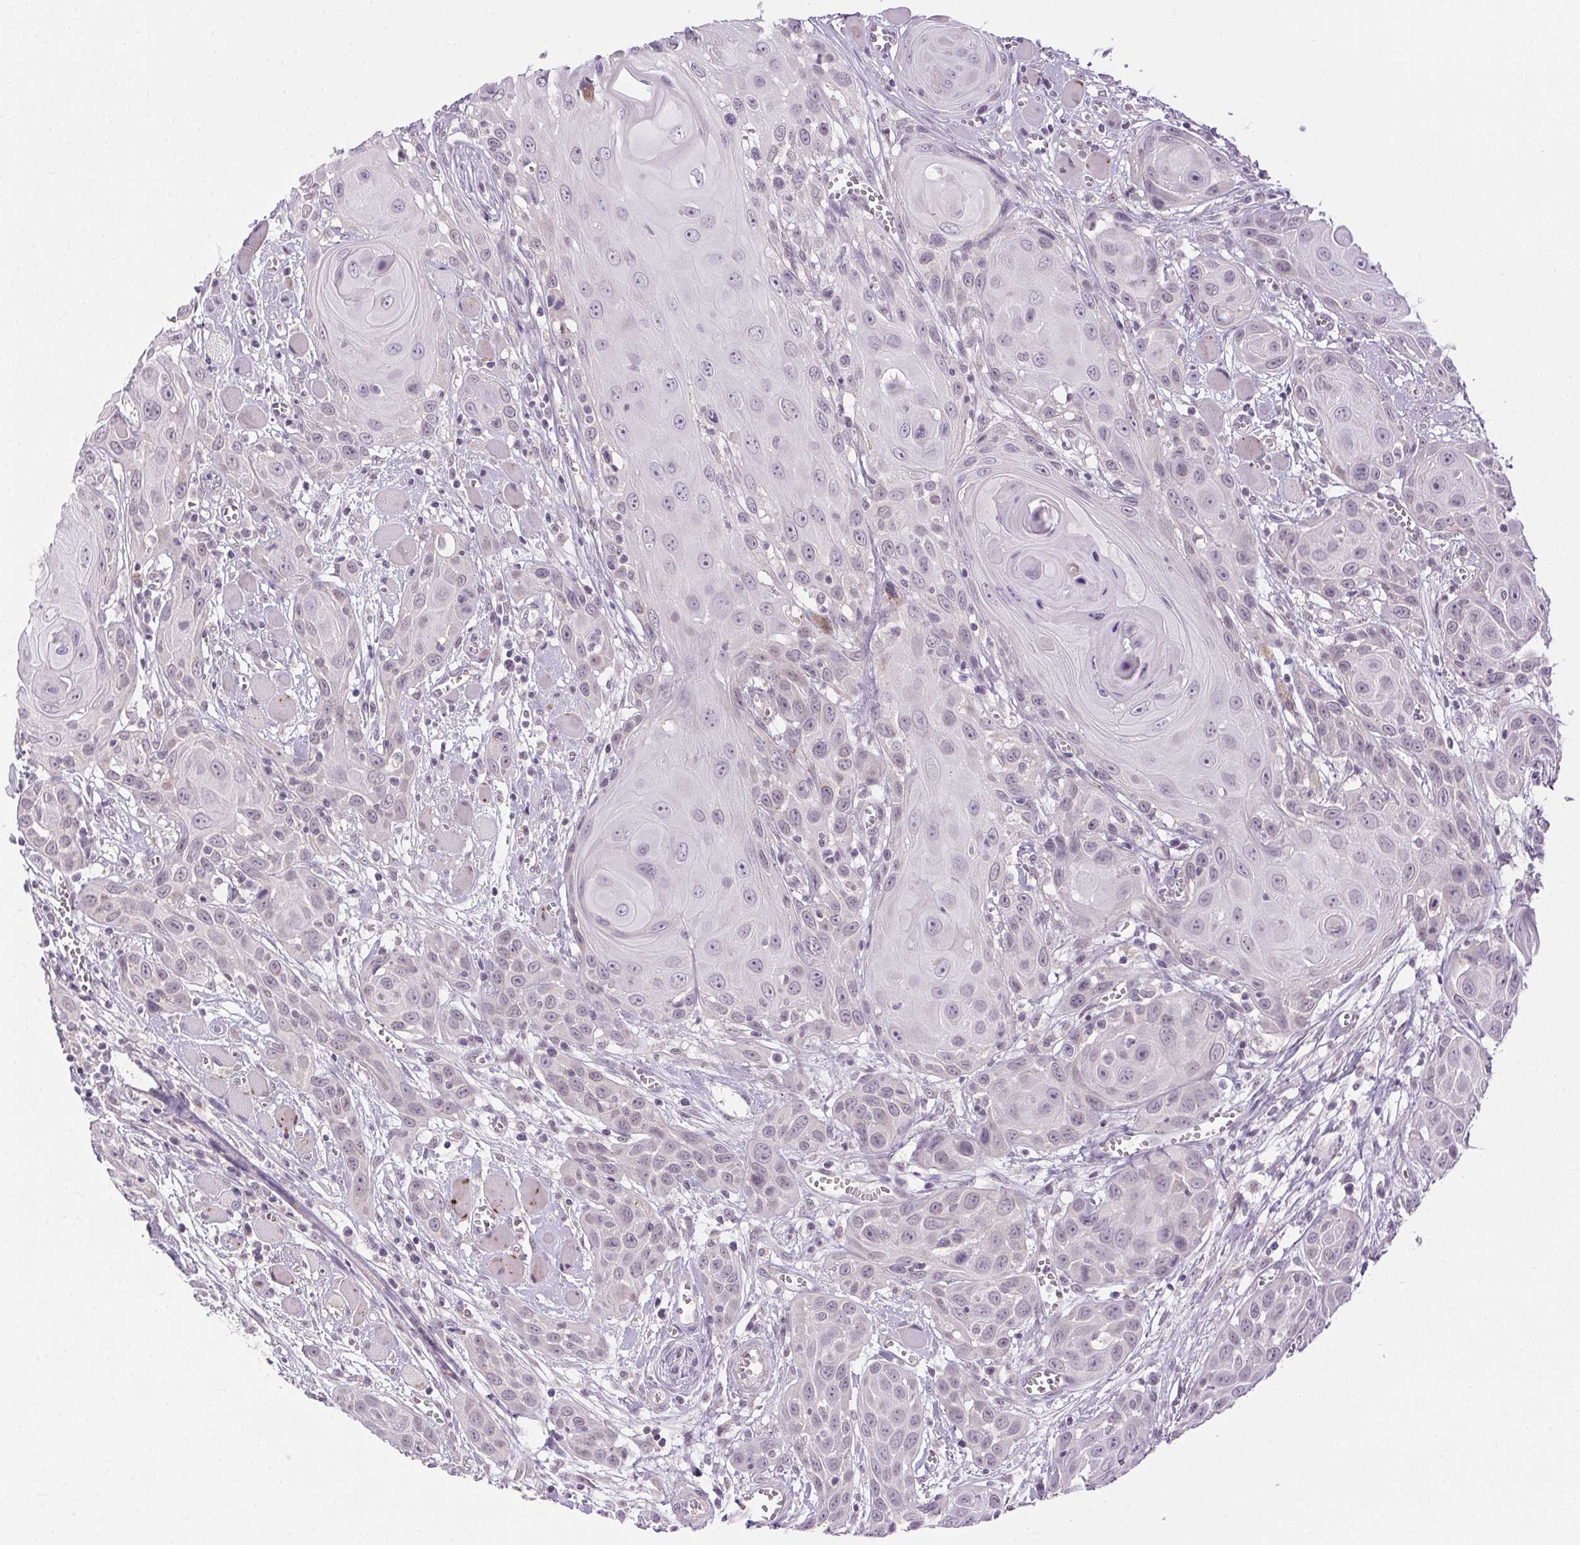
{"staining": {"intensity": "negative", "quantity": "none", "location": "none"}, "tissue": "head and neck cancer", "cell_type": "Tumor cells", "image_type": "cancer", "snomed": [{"axis": "morphology", "description": "Squamous cell carcinoma, NOS"}, {"axis": "topography", "description": "Head-Neck"}], "caption": "Protein analysis of head and neck cancer (squamous cell carcinoma) displays no significant staining in tumor cells. (DAB immunohistochemistry with hematoxylin counter stain).", "gene": "FAM168A", "patient": {"sex": "female", "age": 80}}